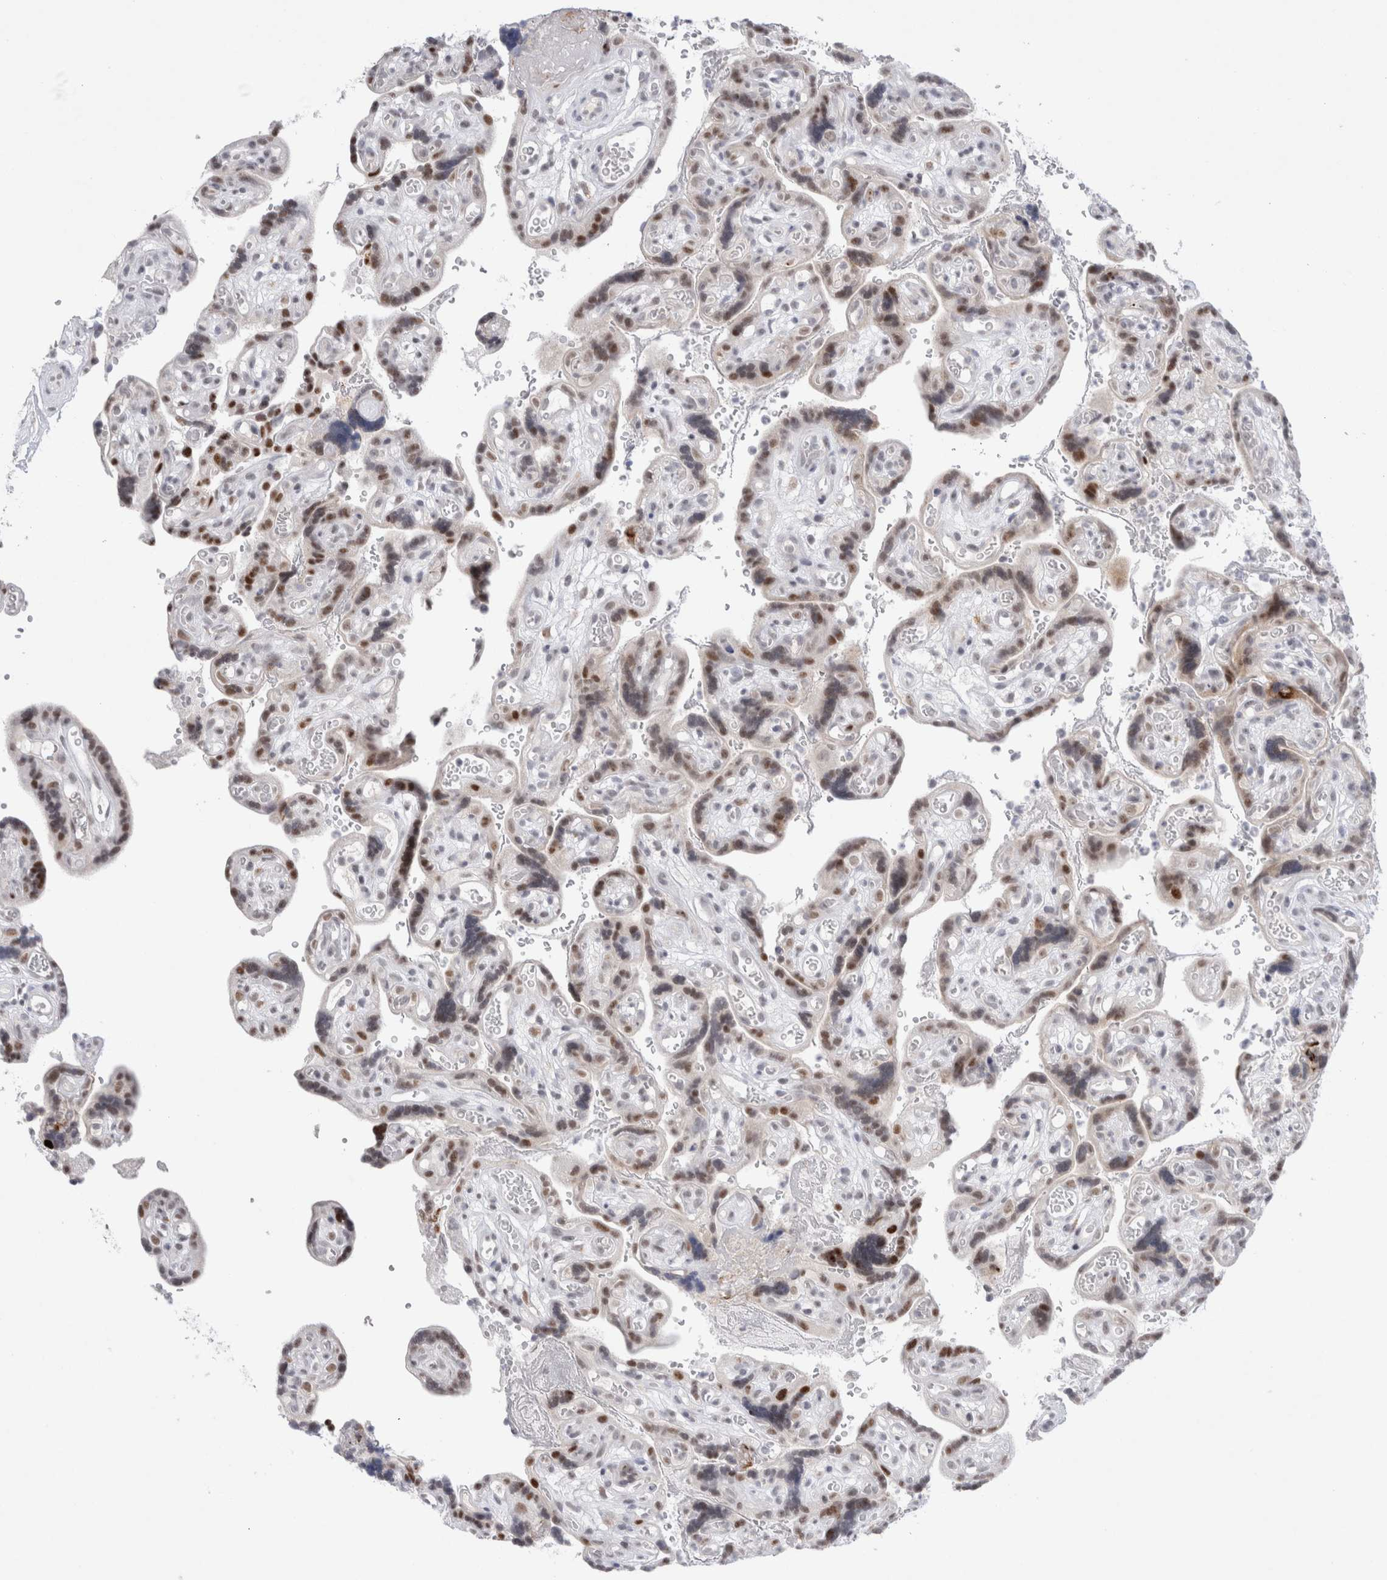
{"staining": {"intensity": "strong", "quantity": ">75%", "location": "nuclear"}, "tissue": "placenta", "cell_type": "Decidual cells", "image_type": "normal", "snomed": [{"axis": "morphology", "description": "Normal tissue, NOS"}, {"axis": "topography", "description": "Placenta"}], "caption": "Immunohistochemical staining of benign placenta shows strong nuclear protein expression in about >75% of decidual cells. Using DAB (3,3'-diaminobenzidine) (brown) and hematoxylin (blue) stains, captured at high magnification using brightfield microscopy.", "gene": "CERS5", "patient": {"sex": "female", "age": 30}}